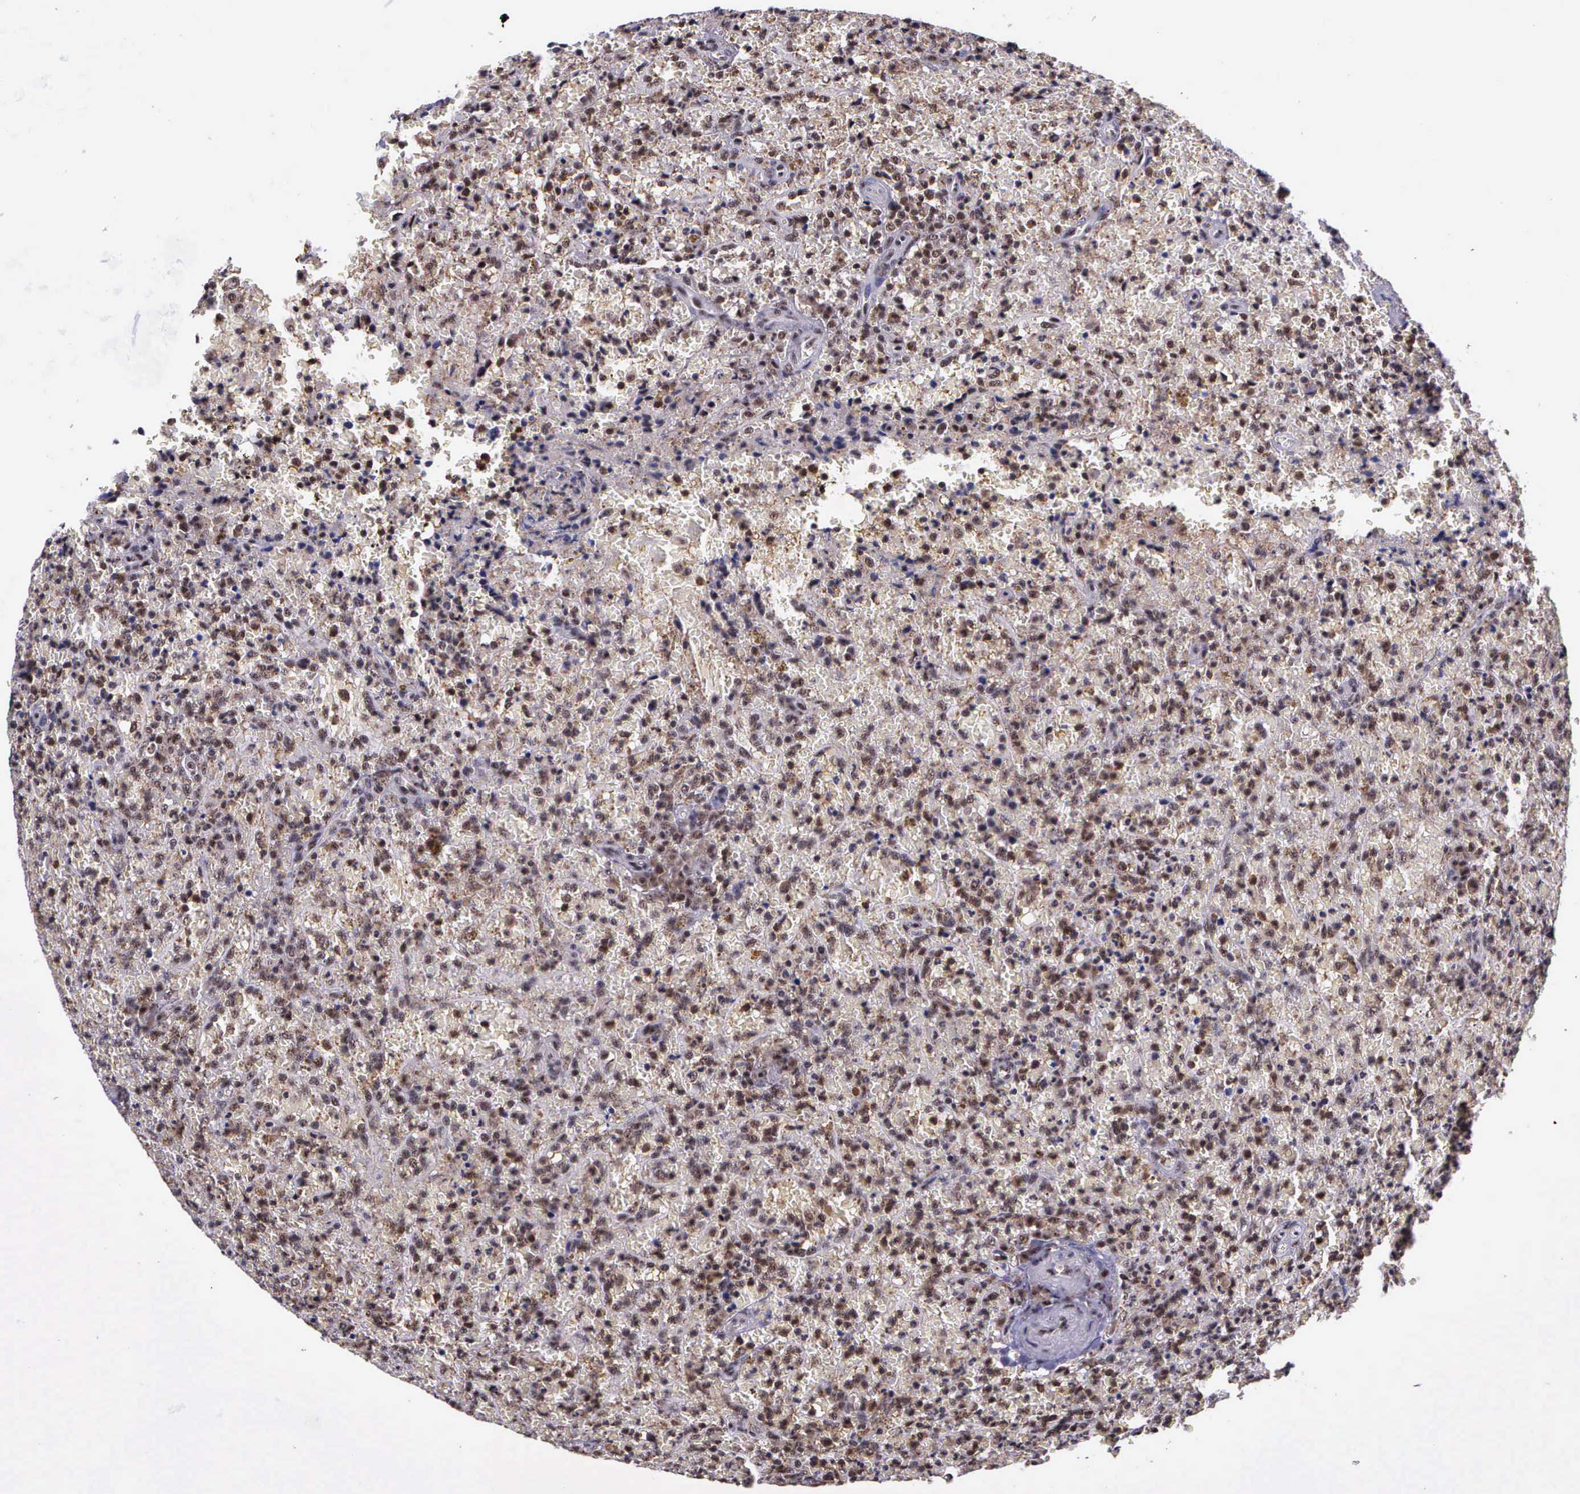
{"staining": {"intensity": "weak", "quantity": ">75%", "location": "nuclear"}, "tissue": "lymphoma", "cell_type": "Tumor cells", "image_type": "cancer", "snomed": [{"axis": "morphology", "description": "Malignant lymphoma, non-Hodgkin's type, High grade"}, {"axis": "topography", "description": "Spleen"}, {"axis": "topography", "description": "Lymph node"}], "caption": "Lymphoma was stained to show a protein in brown. There is low levels of weak nuclear expression in approximately >75% of tumor cells.", "gene": "FAM47A", "patient": {"sex": "female", "age": 70}}